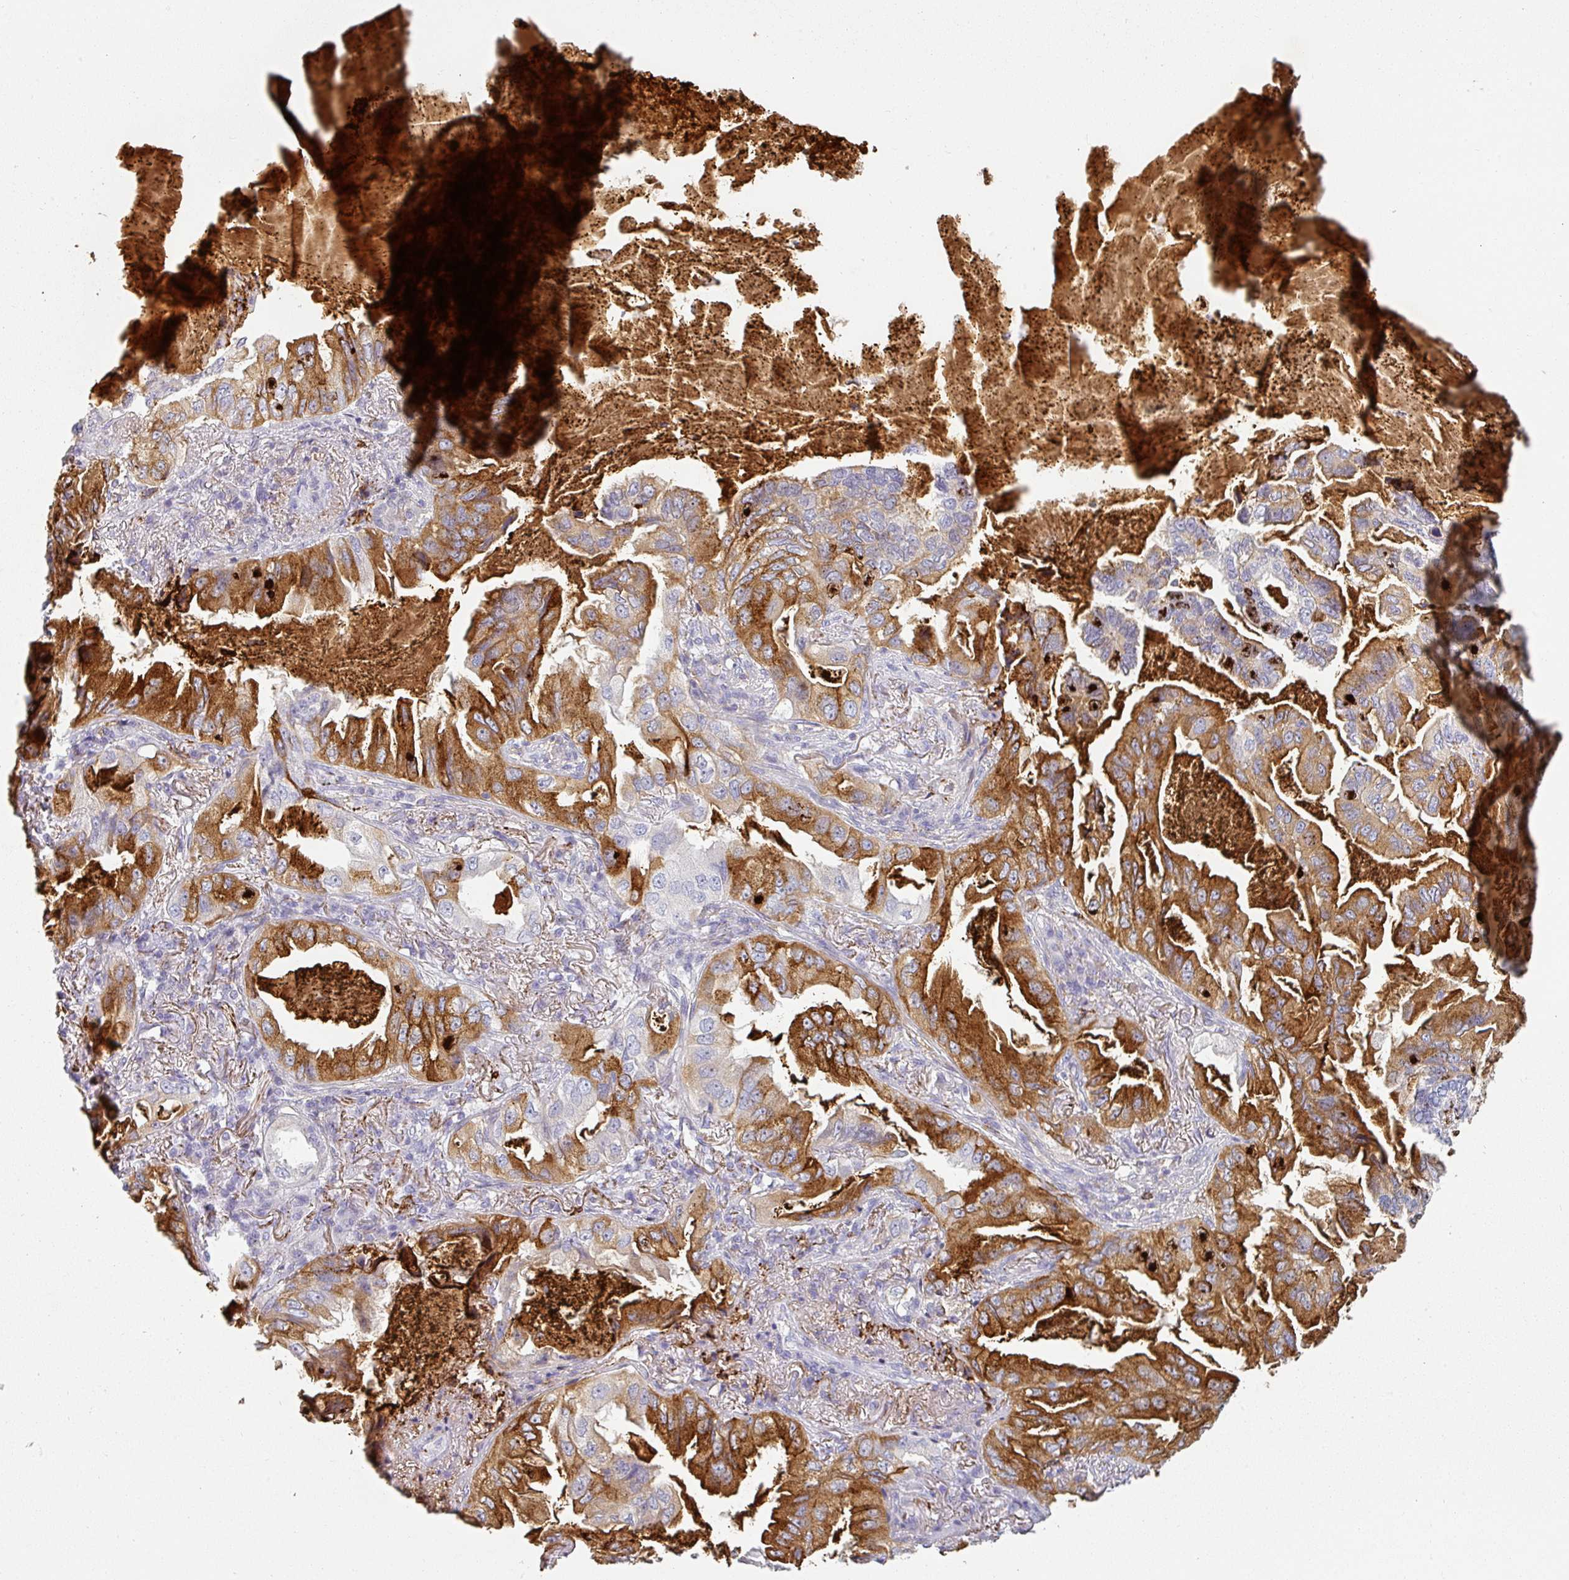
{"staining": {"intensity": "strong", "quantity": ">75%", "location": "cytoplasmic/membranous"}, "tissue": "lung cancer", "cell_type": "Tumor cells", "image_type": "cancer", "snomed": [{"axis": "morphology", "description": "Adenocarcinoma, NOS"}, {"axis": "topography", "description": "Lung"}], "caption": "Protein staining demonstrates strong cytoplasmic/membranous expression in approximately >75% of tumor cells in lung adenocarcinoma. The staining was performed using DAB to visualize the protein expression in brown, while the nuclei were stained in blue with hematoxylin (Magnification: 20x).", "gene": "SFTPA1", "patient": {"sex": "female", "age": 69}}